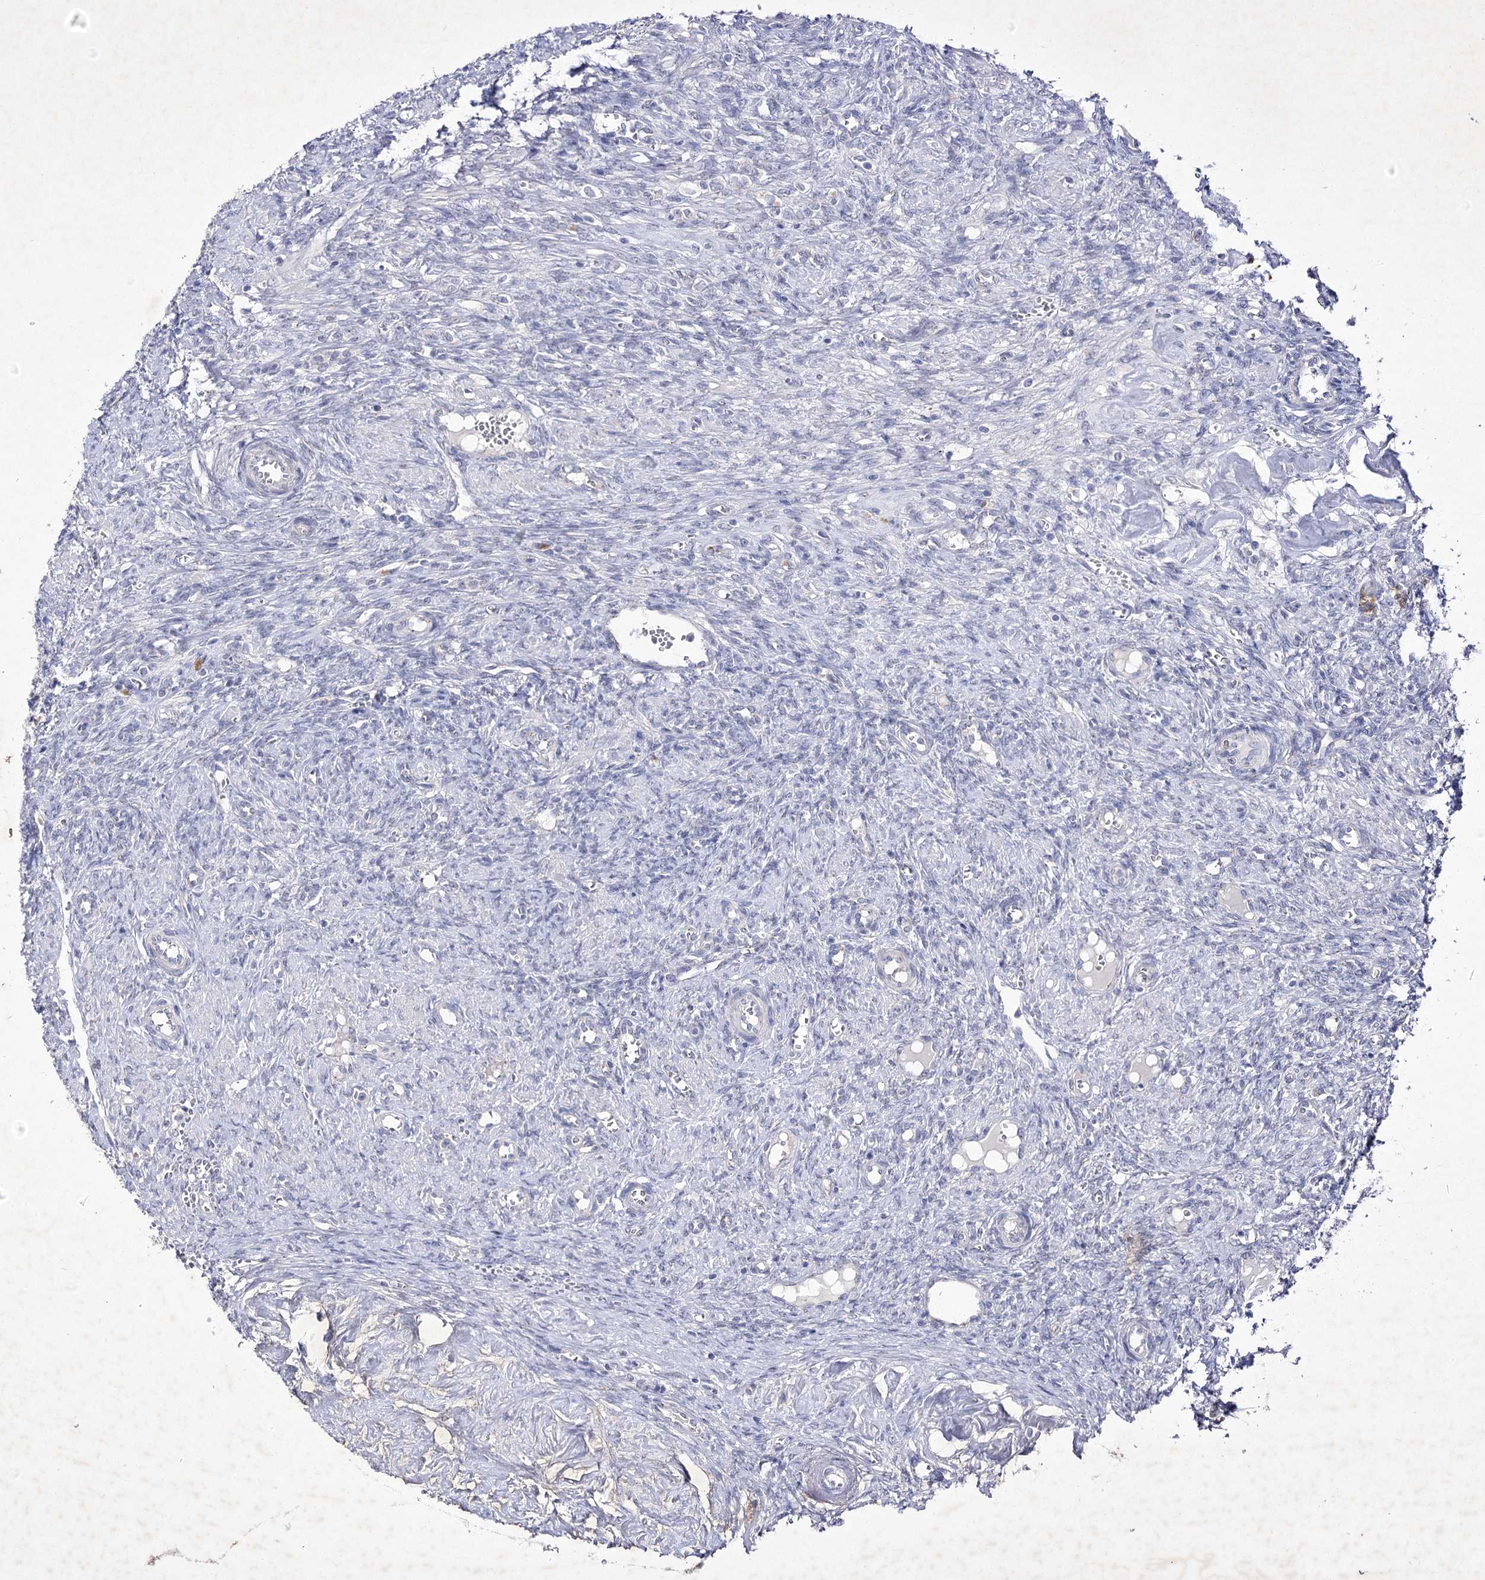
{"staining": {"intensity": "negative", "quantity": "none", "location": "none"}, "tissue": "ovary", "cell_type": "Follicle cells", "image_type": "normal", "snomed": [{"axis": "morphology", "description": "Normal tissue, NOS"}, {"axis": "topography", "description": "Ovary"}], "caption": "DAB immunohistochemical staining of normal ovary reveals no significant staining in follicle cells. (DAB (3,3'-diaminobenzidine) immunohistochemistry (IHC), high magnification).", "gene": "COX15", "patient": {"sex": "female", "age": 41}}